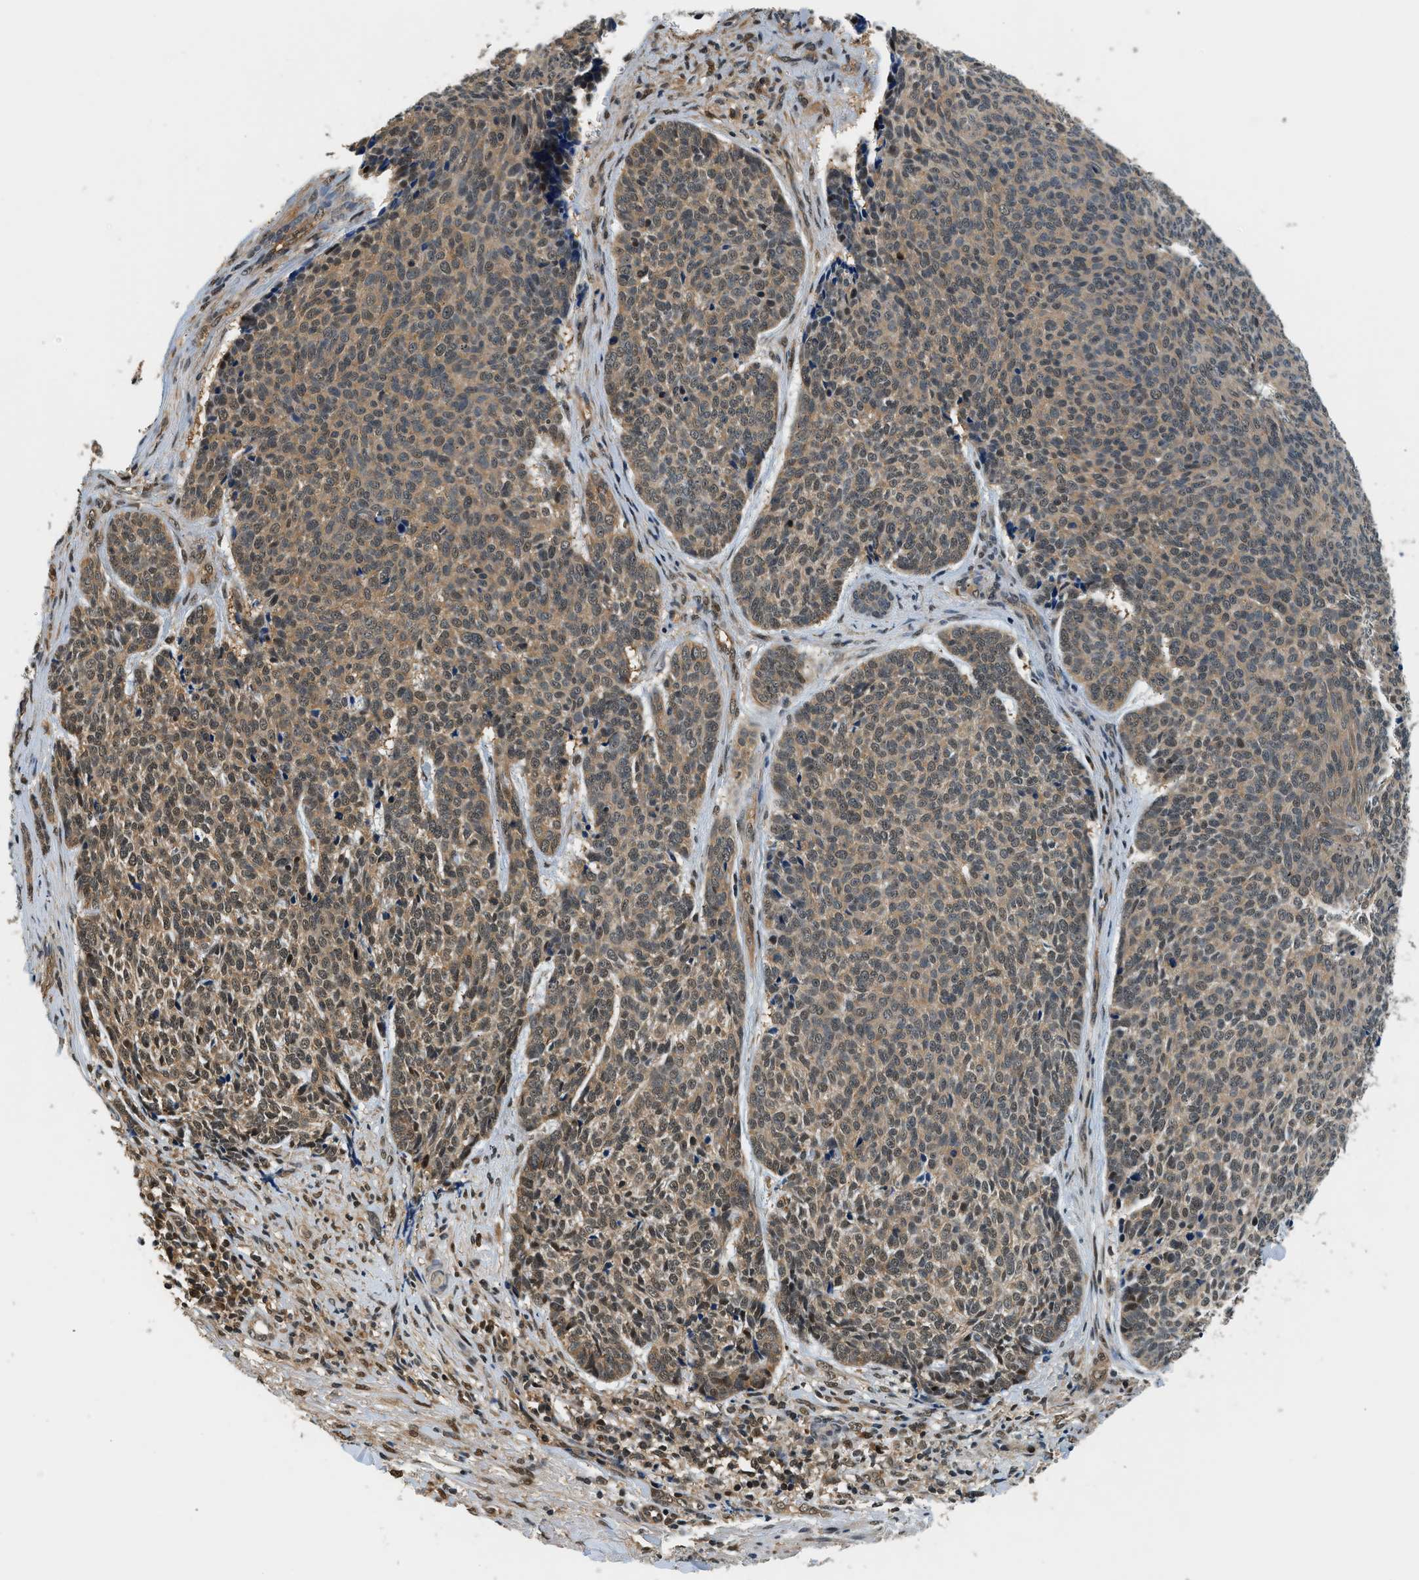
{"staining": {"intensity": "moderate", "quantity": ">75%", "location": "cytoplasmic/membranous,nuclear"}, "tissue": "skin cancer", "cell_type": "Tumor cells", "image_type": "cancer", "snomed": [{"axis": "morphology", "description": "Basal cell carcinoma"}, {"axis": "topography", "description": "Skin"}], "caption": "Immunohistochemistry (IHC) (DAB) staining of skin cancer exhibits moderate cytoplasmic/membranous and nuclear protein positivity in approximately >75% of tumor cells.", "gene": "PSMD3", "patient": {"sex": "male", "age": 84}}